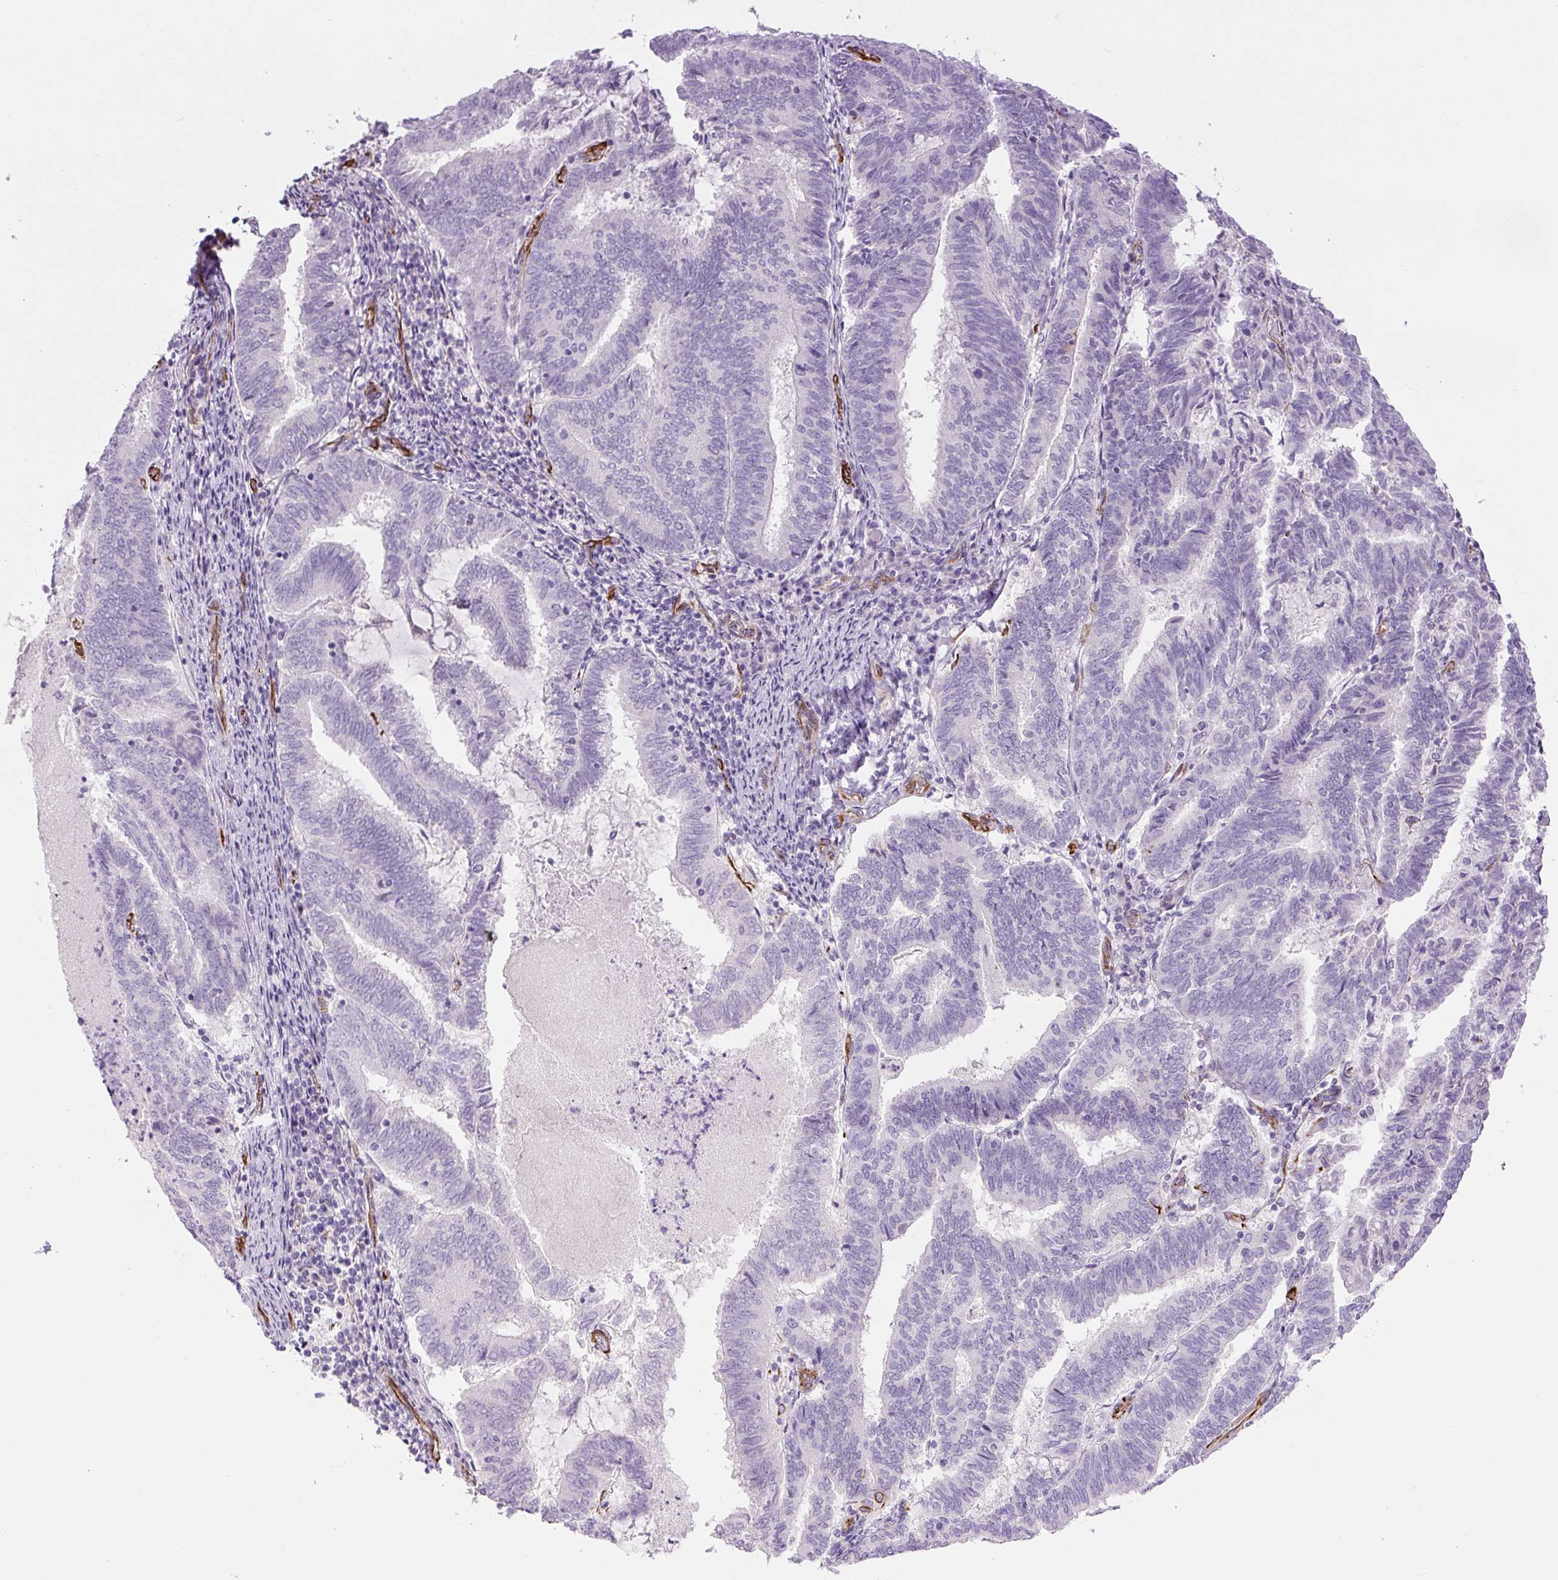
{"staining": {"intensity": "moderate", "quantity": "<25%", "location": "cytoplasmic/membranous"}, "tissue": "endometrial cancer", "cell_type": "Tumor cells", "image_type": "cancer", "snomed": [{"axis": "morphology", "description": "Adenocarcinoma, NOS"}, {"axis": "topography", "description": "Endometrium"}], "caption": "Protein staining displays moderate cytoplasmic/membranous positivity in approximately <25% of tumor cells in endometrial adenocarcinoma.", "gene": "NES", "patient": {"sex": "female", "age": 80}}